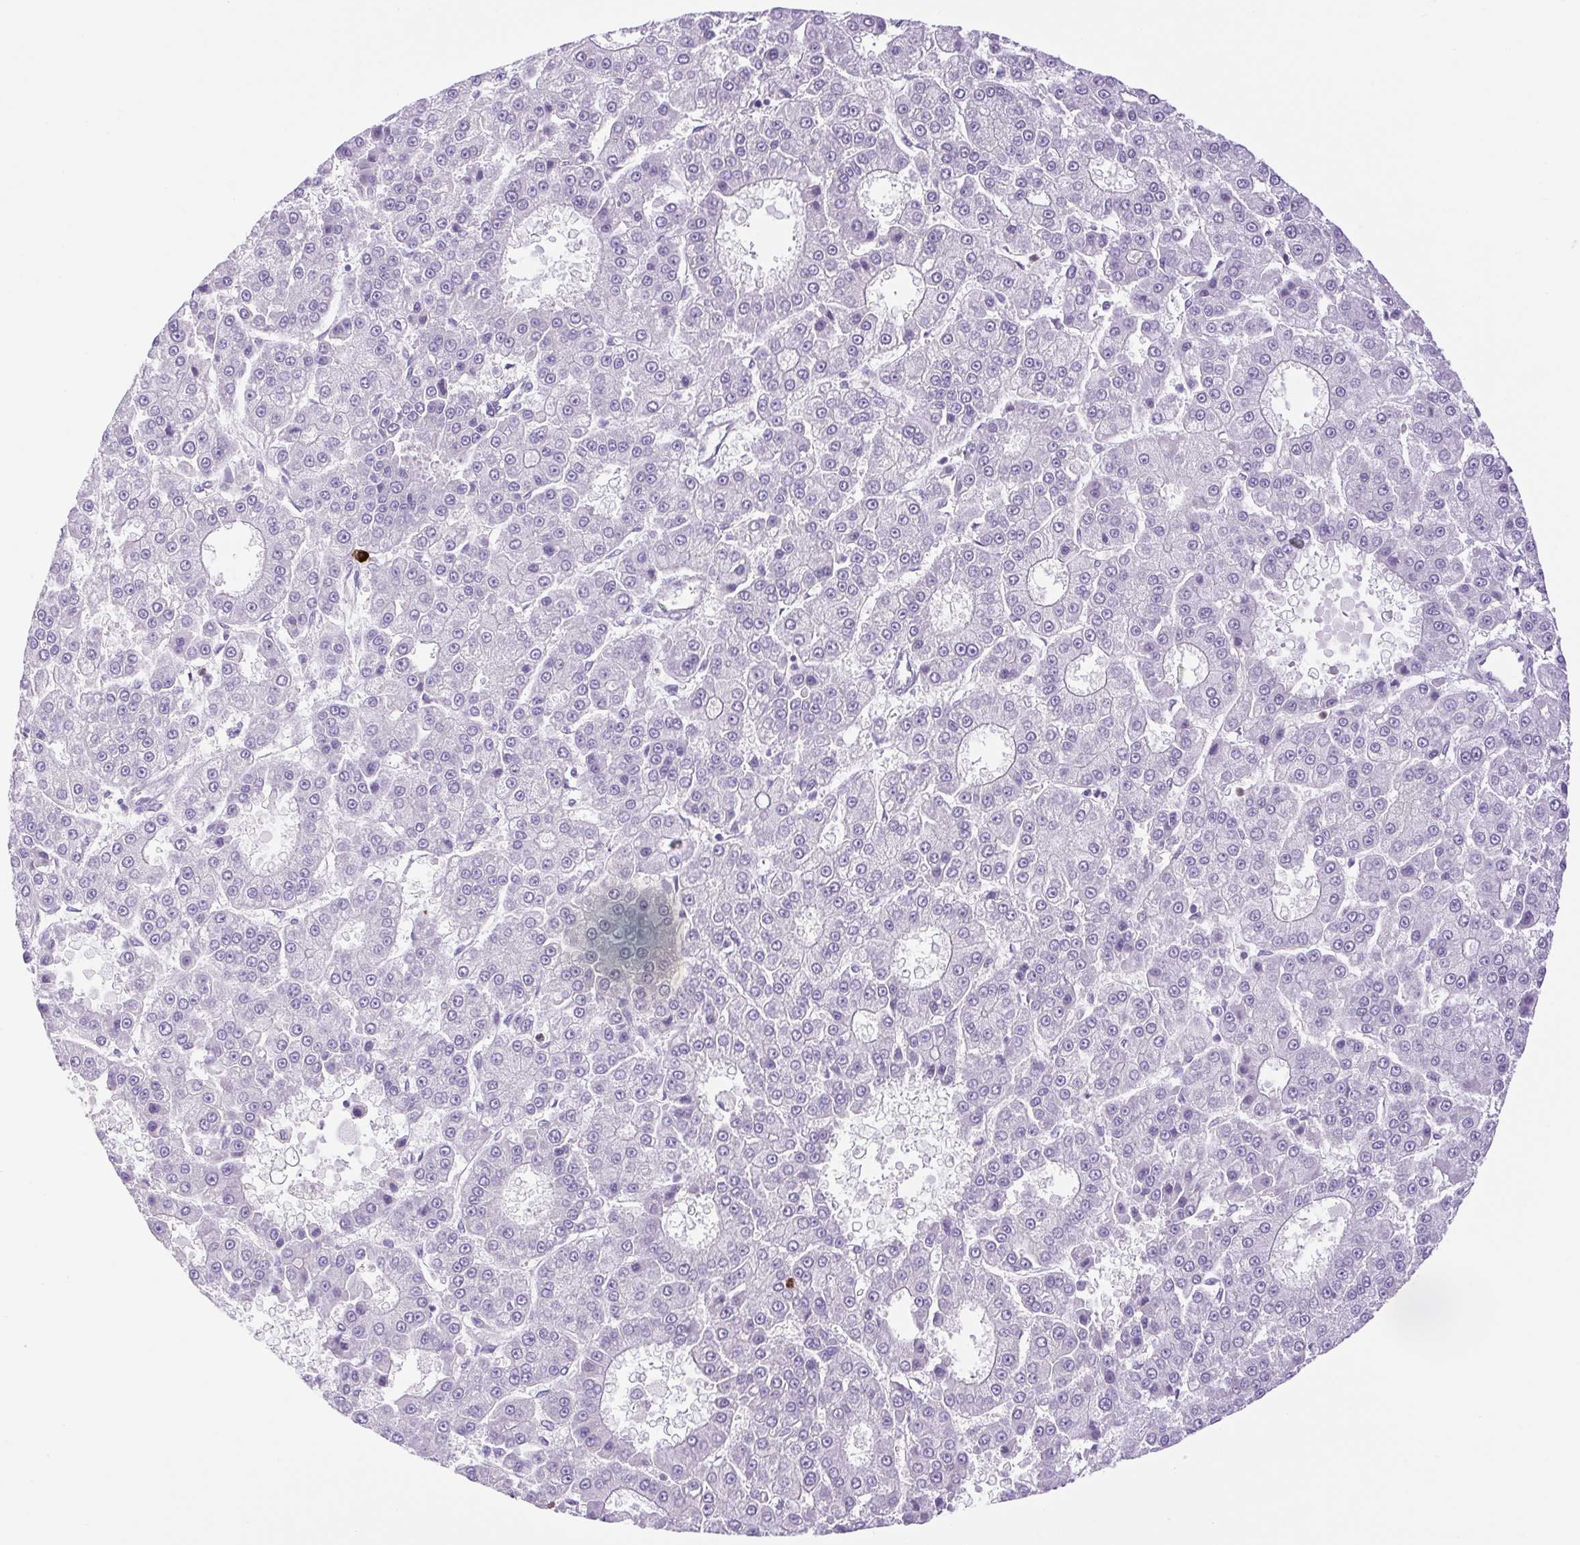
{"staining": {"intensity": "negative", "quantity": "none", "location": "none"}, "tissue": "liver cancer", "cell_type": "Tumor cells", "image_type": "cancer", "snomed": [{"axis": "morphology", "description": "Carcinoma, Hepatocellular, NOS"}, {"axis": "topography", "description": "Liver"}], "caption": "This is an IHC micrograph of liver cancer (hepatocellular carcinoma). There is no expression in tumor cells.", "gene": "FAM177B", "patient": {"sex": "male", "age": 70}}